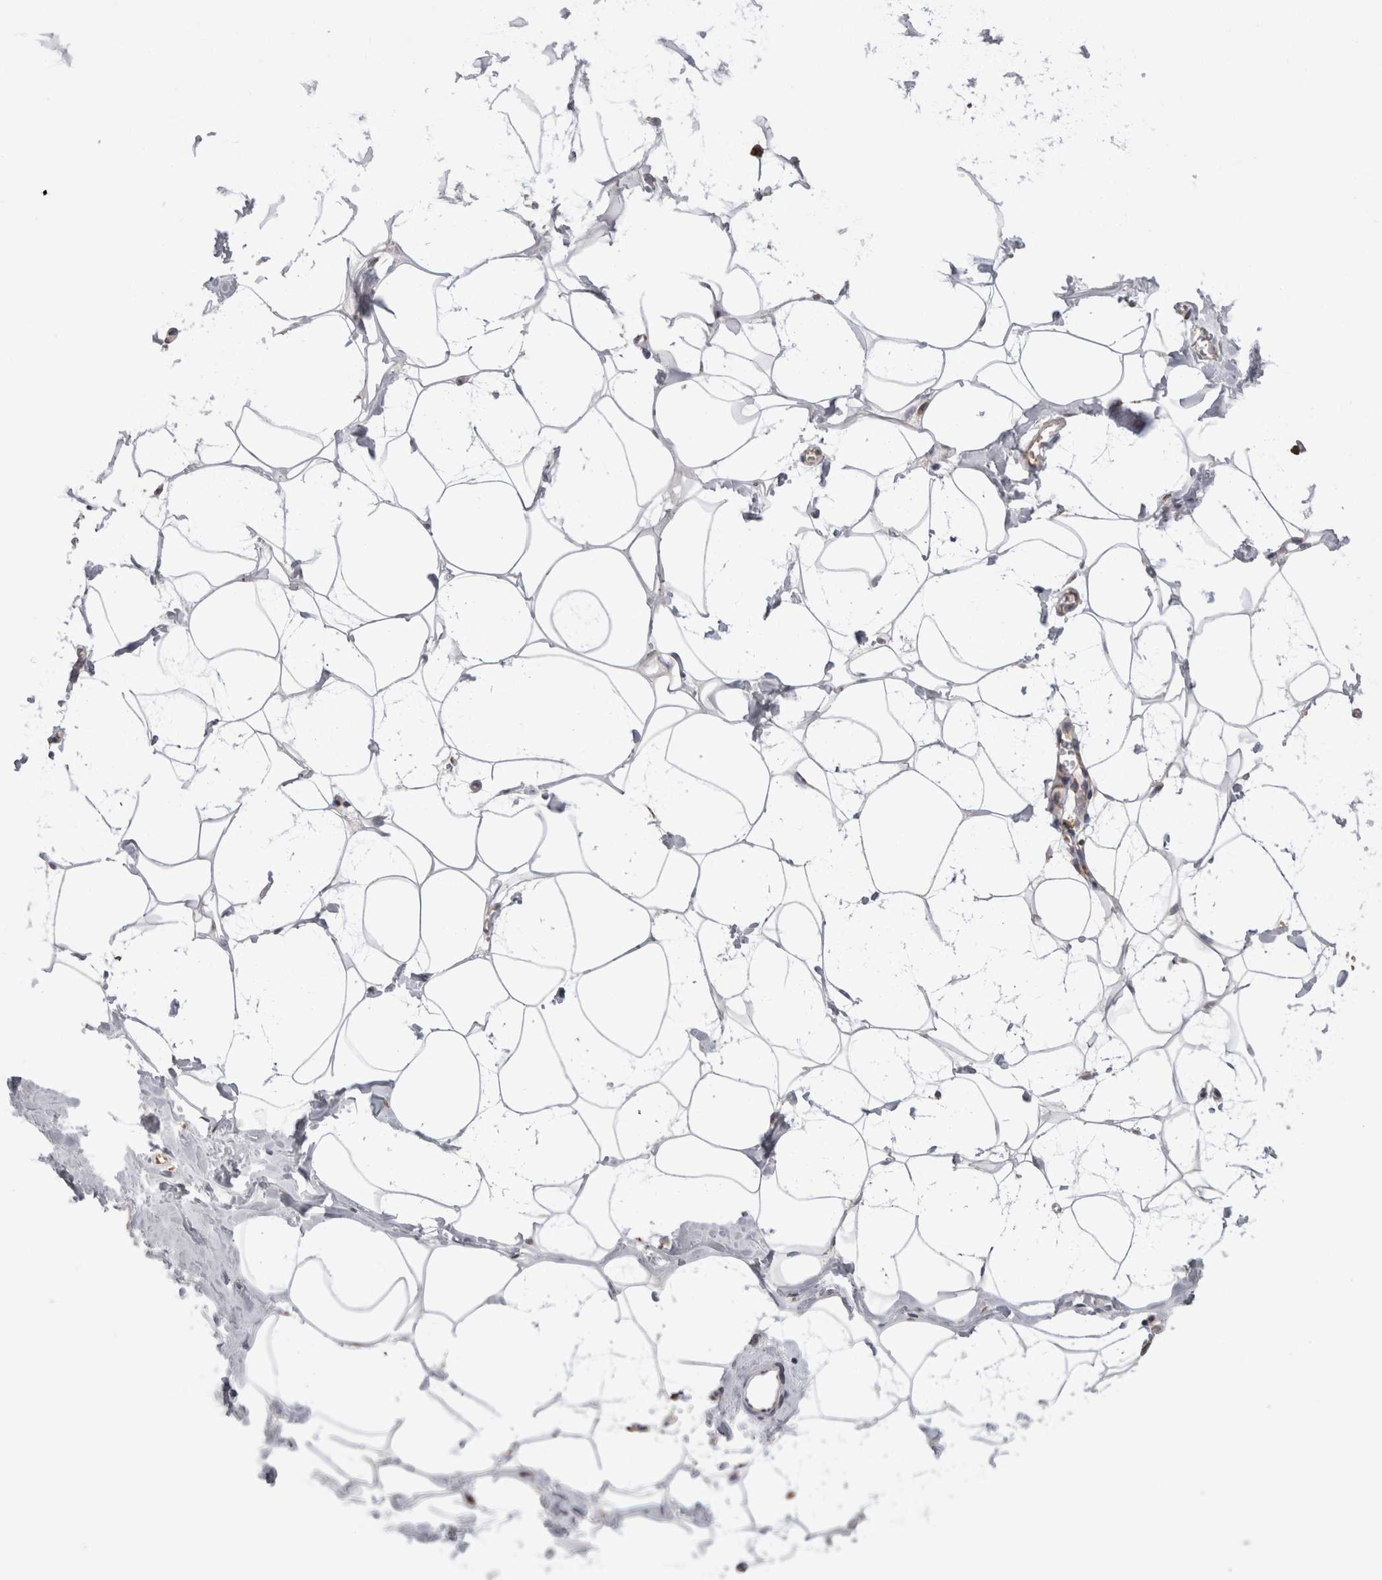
{"staining": {"intensity": "negative", "quantity": "none", "location": "none"}, "tissue": "adipose tissue", "cell_type": "Adipocytes", "image_type": "normal", "snomed": [{"axis": "morphology", "description": "Normal tissue, NOS"}, {"axis": "morphology", "description": "Fibrosis, NOS"}, {"axis": "topography", "description": "Breast"}, {"axis": "topography", "description": "Adipose tissue"}], "caption": "Immunohistochemistry of normal adipose tissue exhibits no positivity in adipocytes.", "gene": "ZNF341", "patient": {"sex": "female", "age": 39}}